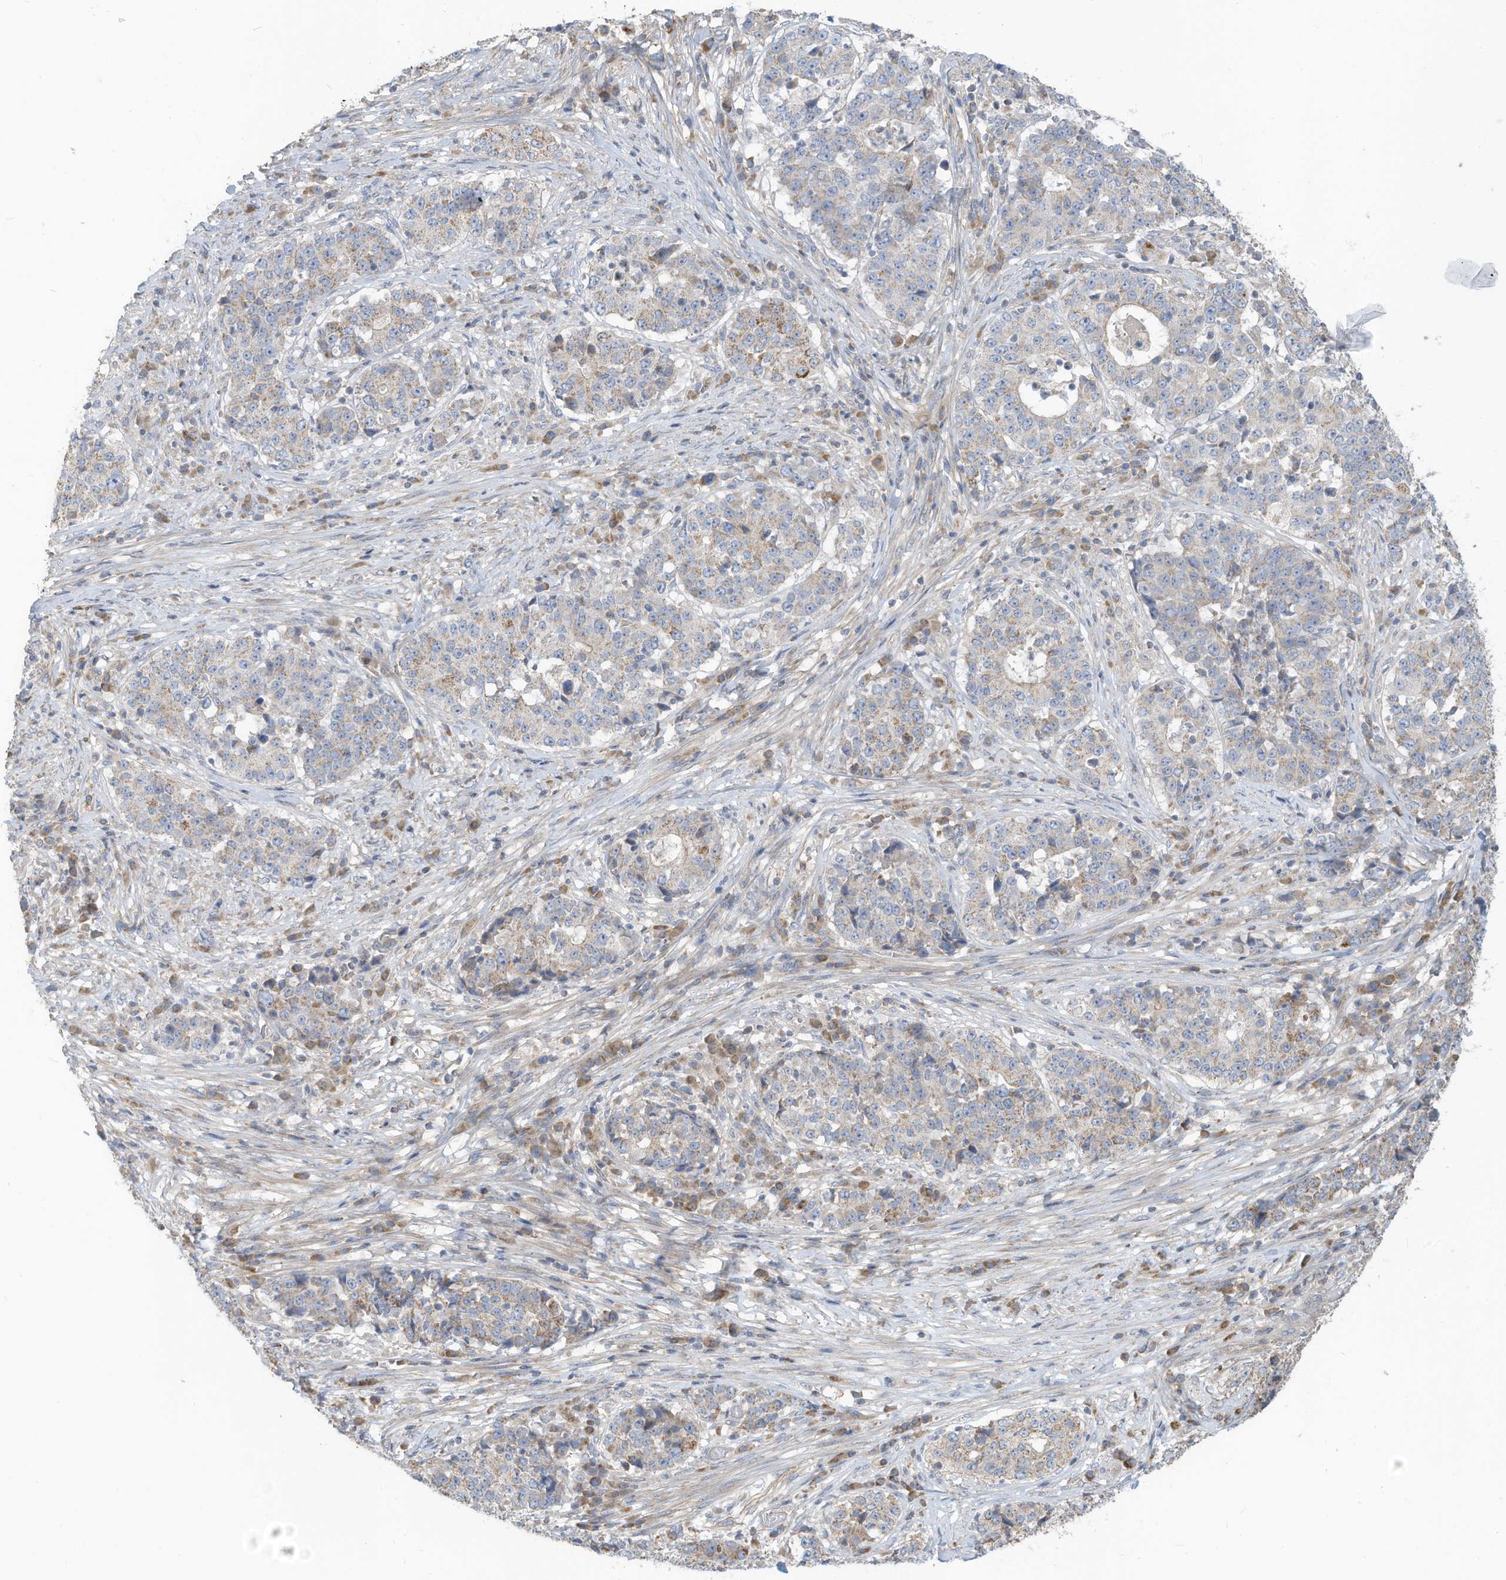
{"staining": {"intensity": "weak", "quantity": "<25%", "location": "cytoplasmic/membranous"}, "tissue": "stomach cancer", "cell_type": "Tumor cells", "image_type": "cancer", "snomed": [{"axis": "morphology", "description": "Adenocarcinoma, NOS"}, {"axis": "topography", "description": "Stomach"}], "caption": "There is no significant expression in tumor cells of adenocarcinoma (stomach).", "gene": "GTPBP2", "patient": {"sex": "male", "age": 59}}